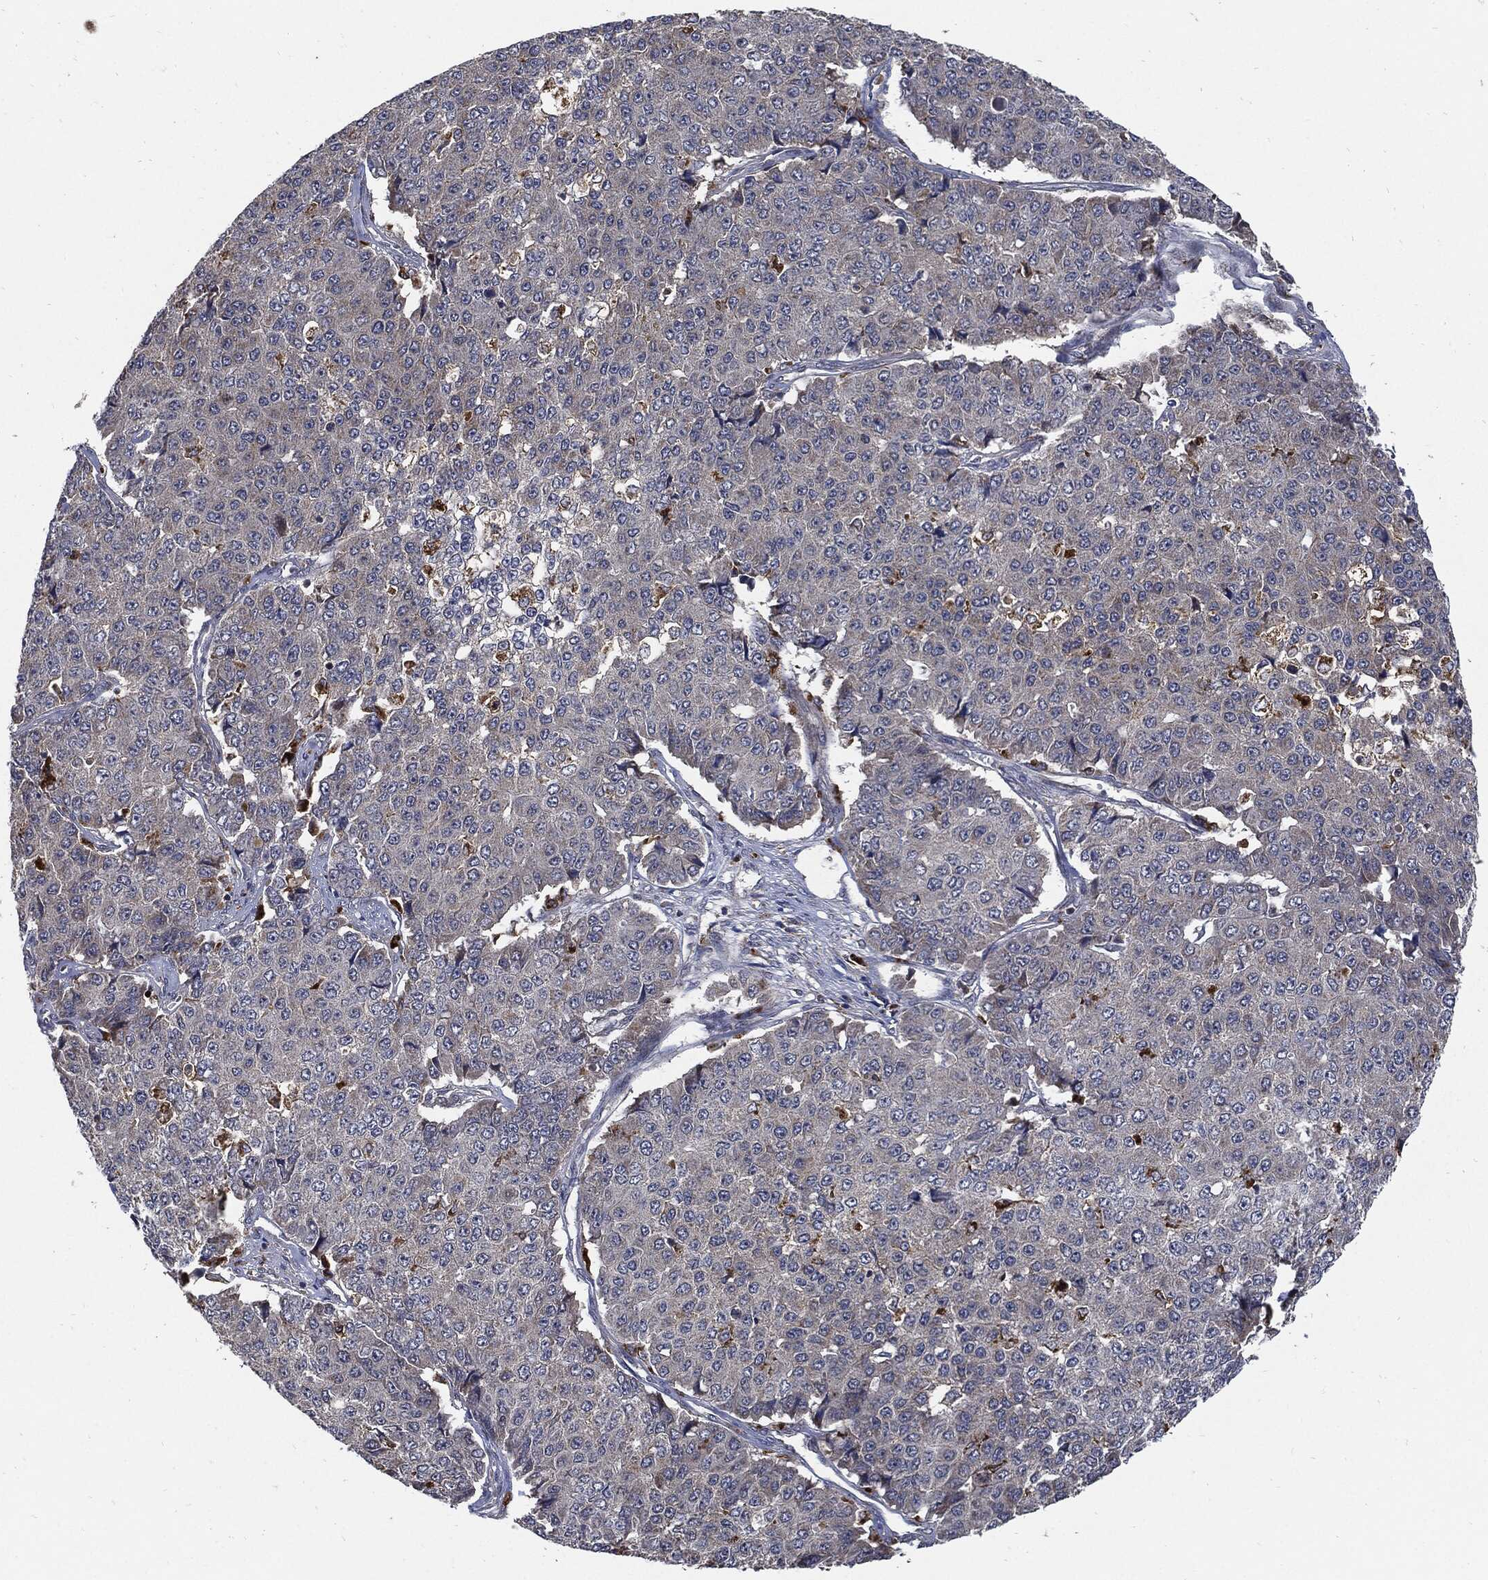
{"staining": {"intensity": "negative", "quantity": "none", "location": "none"}, "tissue": "pancreatic cancer", "cell_type": "Tumor cells", "image_type": "cancer", "snomed": [{"axis": "morphology", "description": "Normal tissue, NOS"}, {"axis": "morphology", "description": "Adenocarcinoma, NOS"}, {"axis": "topography", "description": "Pancreas"}, {"axis": "topography", "description": "Duodenum"}], "caption": "A high-resolution micrograph shows immunohistochemistry staining of adenocarcinoma (pancreatic), which displays no significant staining in tumor cells.", "gene": "SLC31A2", "patient": {"sex": "male", "age": 50}}